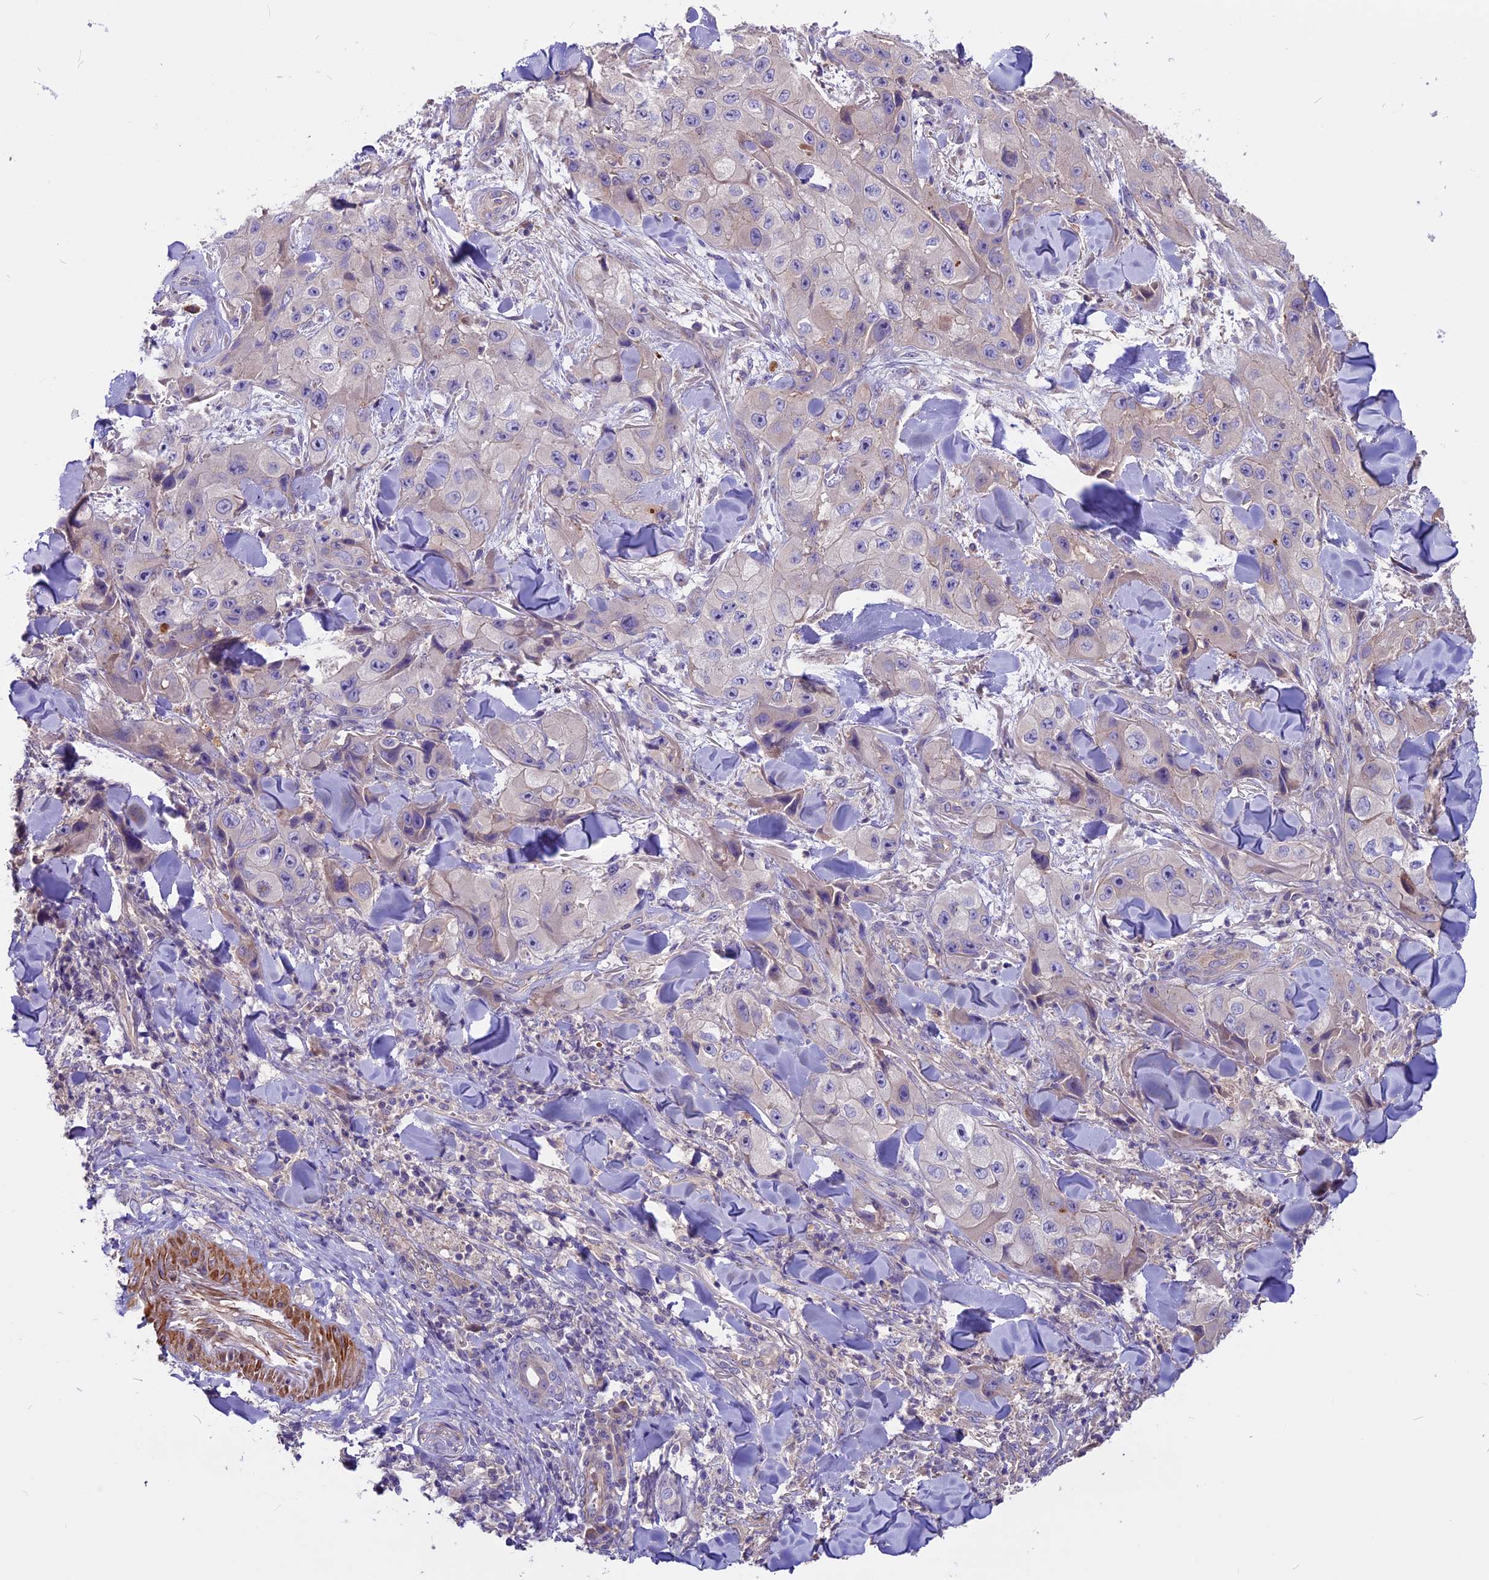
{"staining": {"intensity": "negative", "quantity": "none", "location": "none"}, "tissue": "skin cancer", "cell_type": "Tumor cells", "image_type": "cancer", "snomed": [{"axis": "morphology", "description": "Squamous cell carcinoma, NOS"}, {"axis": "topography", "description": "Skin"}, {"axis": "topography", "description": "Subcutis"}], "caption": "Tumor cells show no significant positivity in skin squamous cell carcinoma.", "gene": "ANO3", "patient": {"sex": "male", "age": 73}}